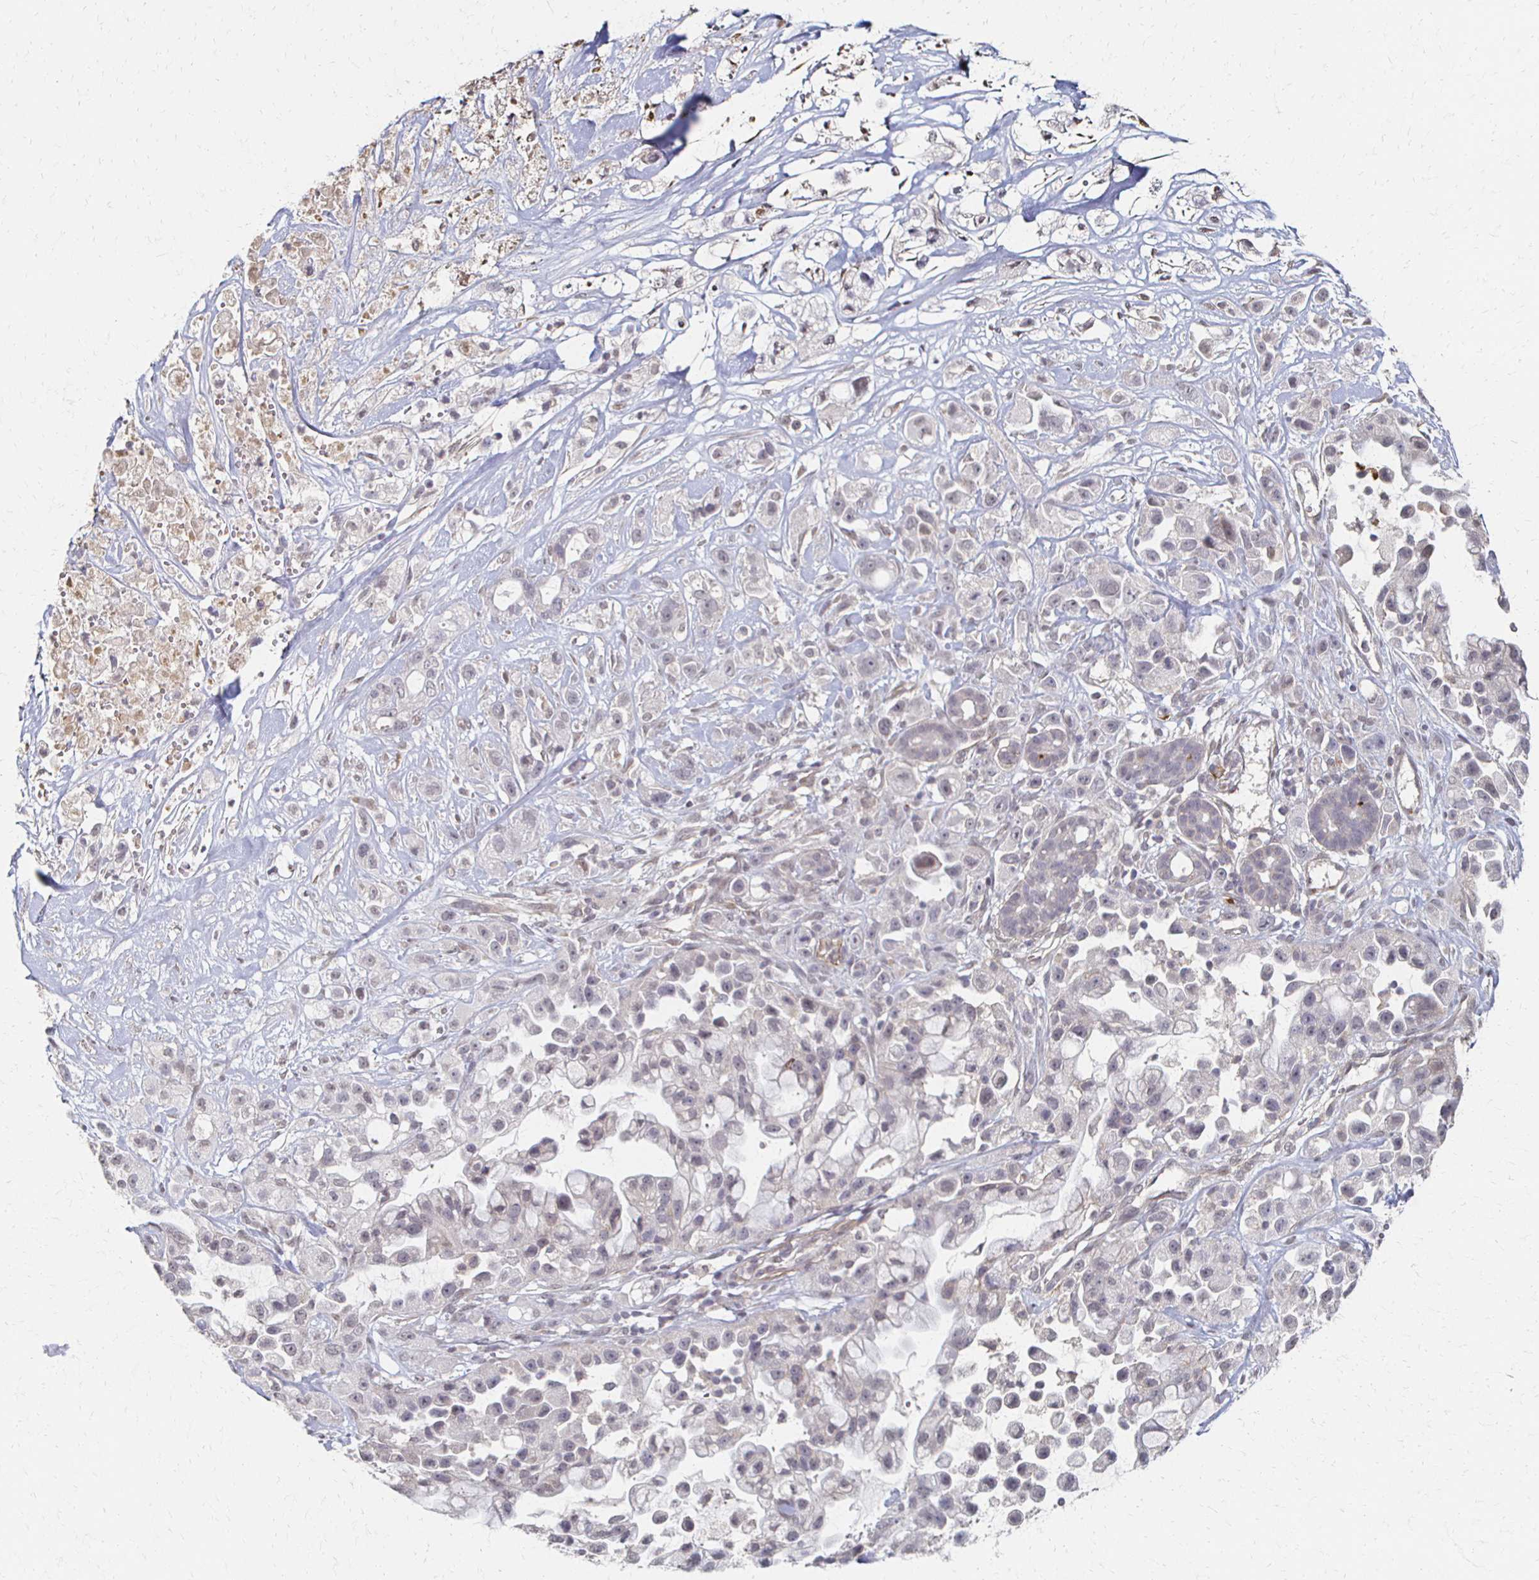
{"staining": {"intensity": "negative", "quantity": "none", "location": "none"}, "tissue": "pancreatic cancer", "cell_type": "Tumor cells", "image_type": "cancer", "snomed": [{"axis": "morphology", "description": "Adenocarcinoma, NOS"}, {"axis": "topography", "description": "Pancreas"}], "caption": "This image is of adenocarcinoma (pancreatic) stained with immunohistochemistry to label a protein in brown with the nuclei are counter-stained blue. There is no expression in tumor cells.", "gene": "DAB1", "patient": {"sex": "male", "age": 44}}